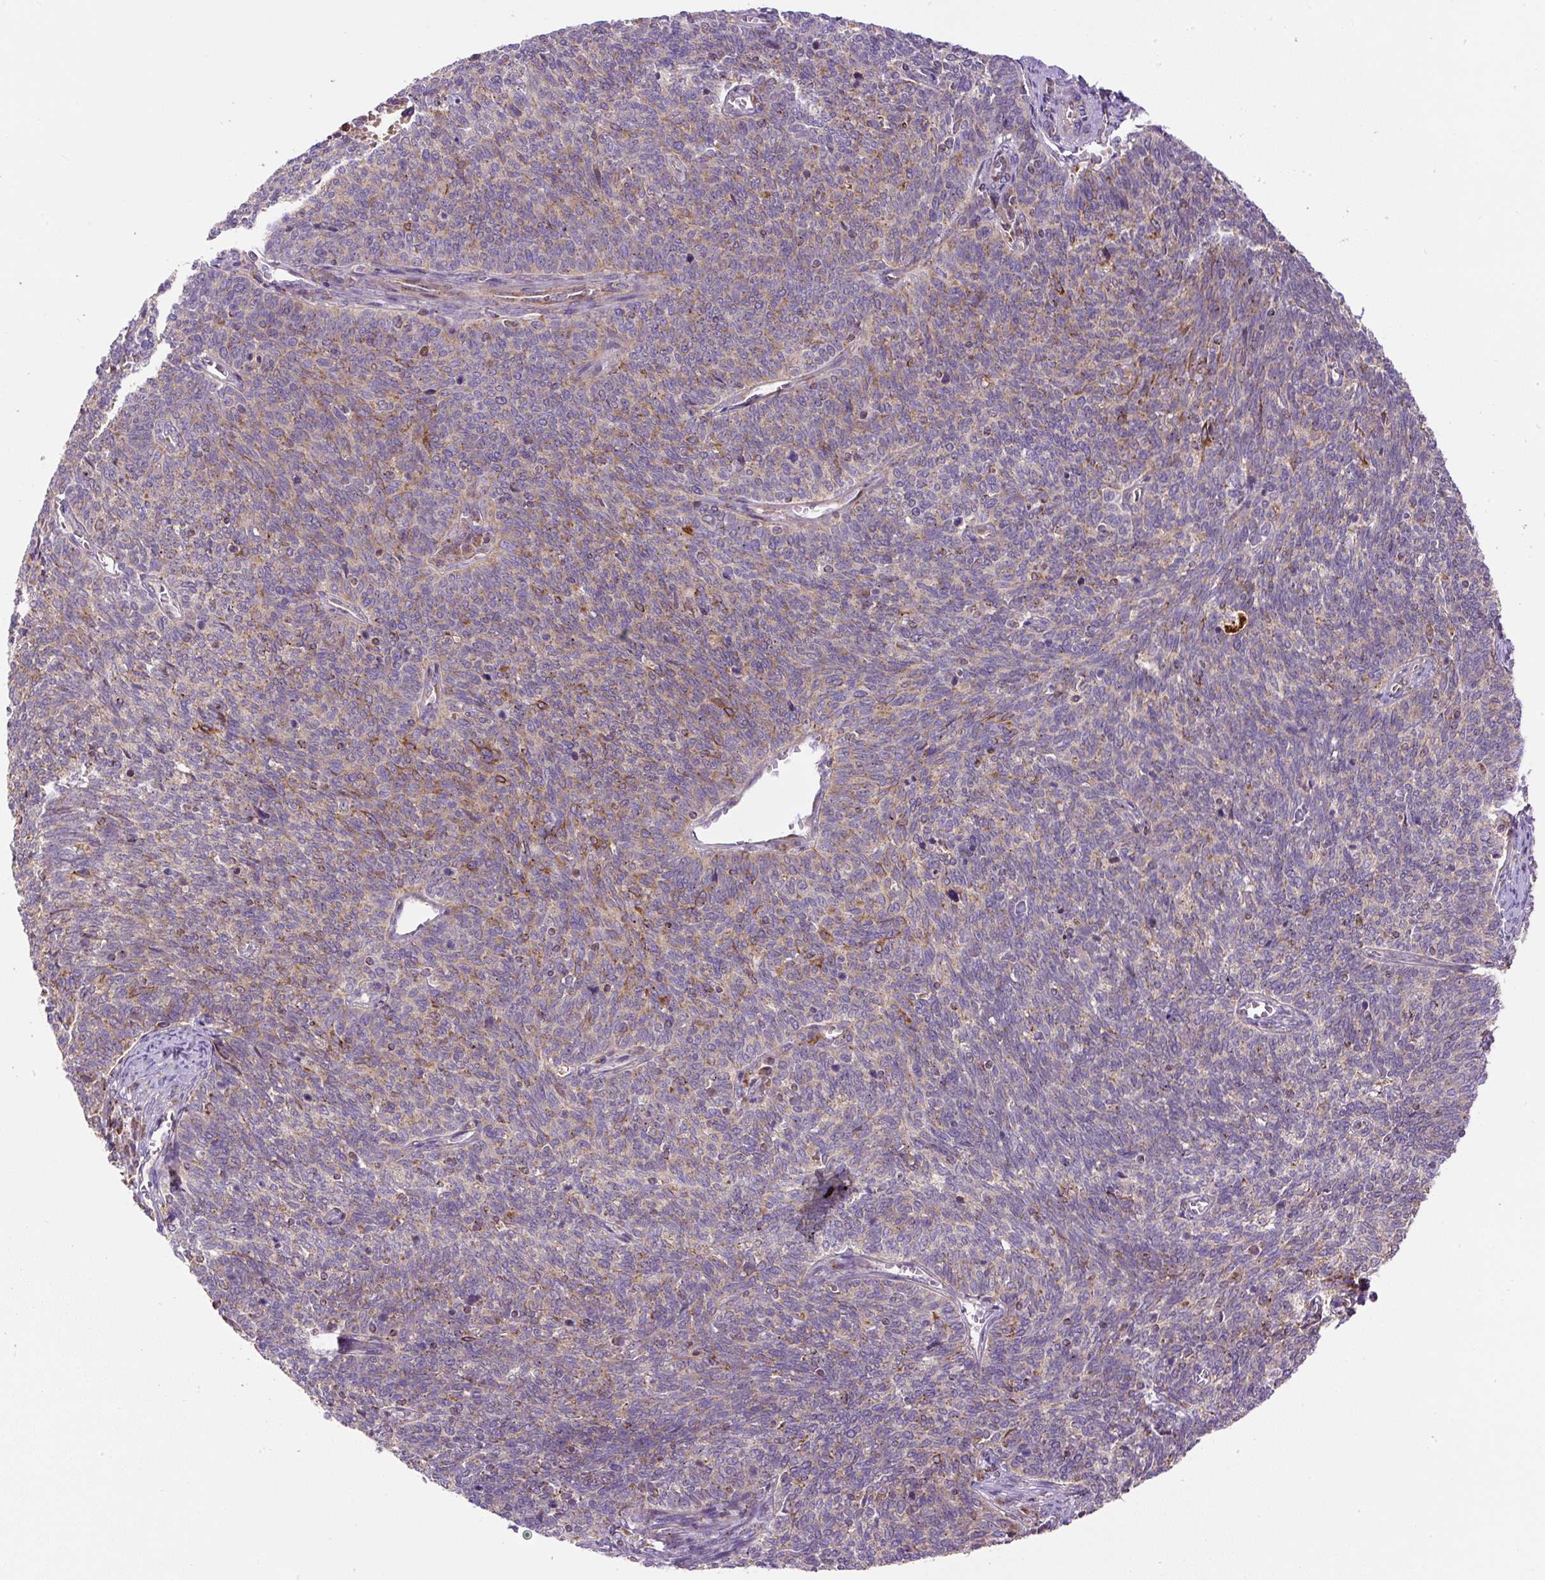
{"staining": {"intensity": "moderate", "quantity": "<25%", "location": "cytoplasmic/membranous"}, "tissue": "cervical cancer", "cell_type": "Tumor cells", "image_type": "cancer", "snomed": [{"axis": "morphology", "description": "Squamous cell carcinoma, NOS"}, {"axis": "topography", "description": "Cervix"}], "caption": "Tumor cells reveal moderate cytoplasmic/membranous positivity in about <25% of cells in cervical cancer.", "gene": "ZNF547", "patient": {"sex": "female", "age": 39}}